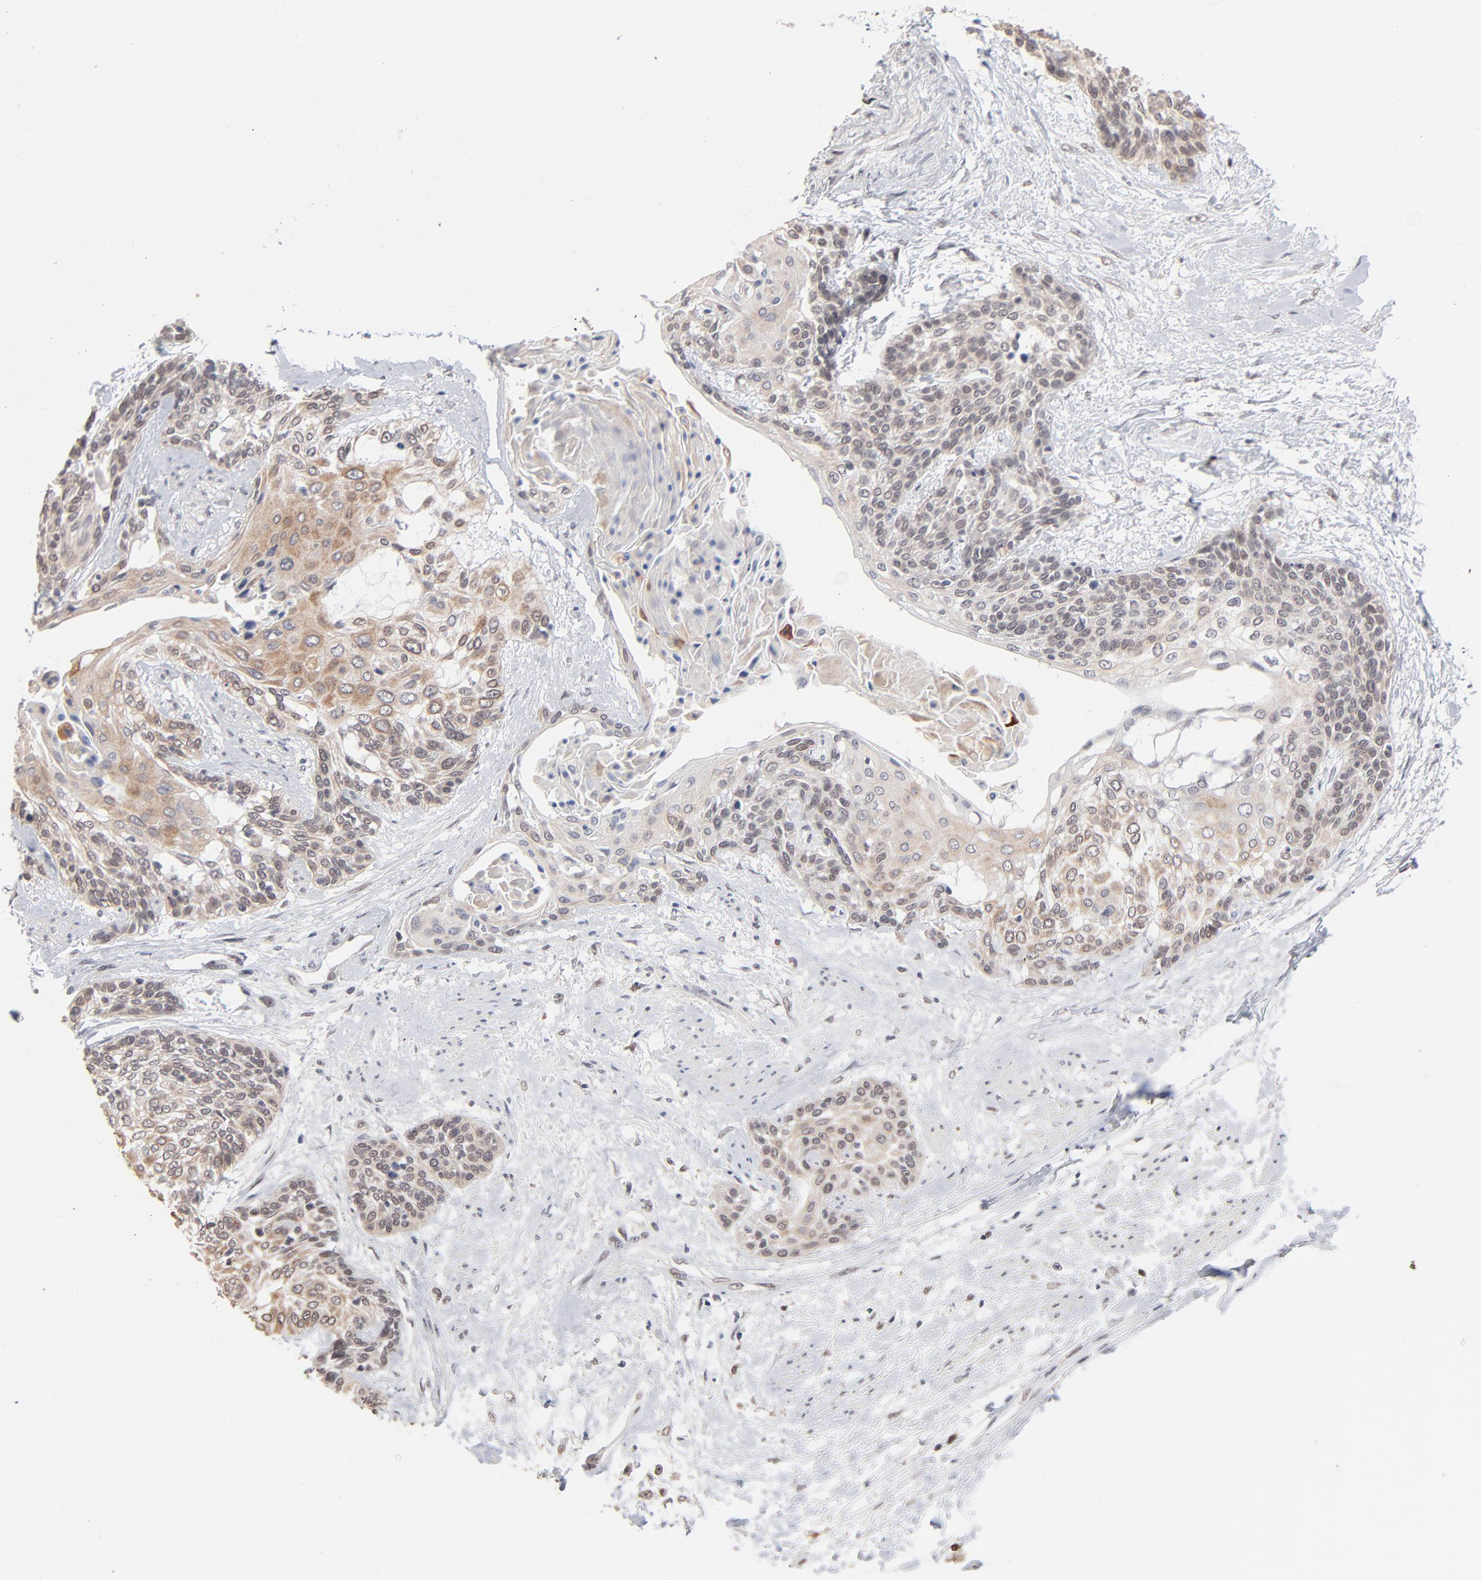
{"staining": {"intensity": "weak", "quantity": ">75%", "location": "cytoplasmic/membranous"}, "tissue": "cervical cancer", "cell_type": "Tumor cells", "image_type": "cancer", "snomed": [{"axis": "morphology", "description": "Squamous cell carcinoma, NOS"}, {"axis": "topography", "description": "Cervix"}], "caption": "Squamous cell carcinoma (cervical) stained with DAB immunohistochemistry (IHC) shows low levels of weak cytoplasmic/membranous expression in approximately >75% of tumor cells. The staining was performed using DAB (3,3'-diaminobenzidine), with brown indicating positive protein expression. Nuclei are stained blue with hematoxylin.", "gene": "MBIP", "patient": {"sex": "female", "age": 57}}